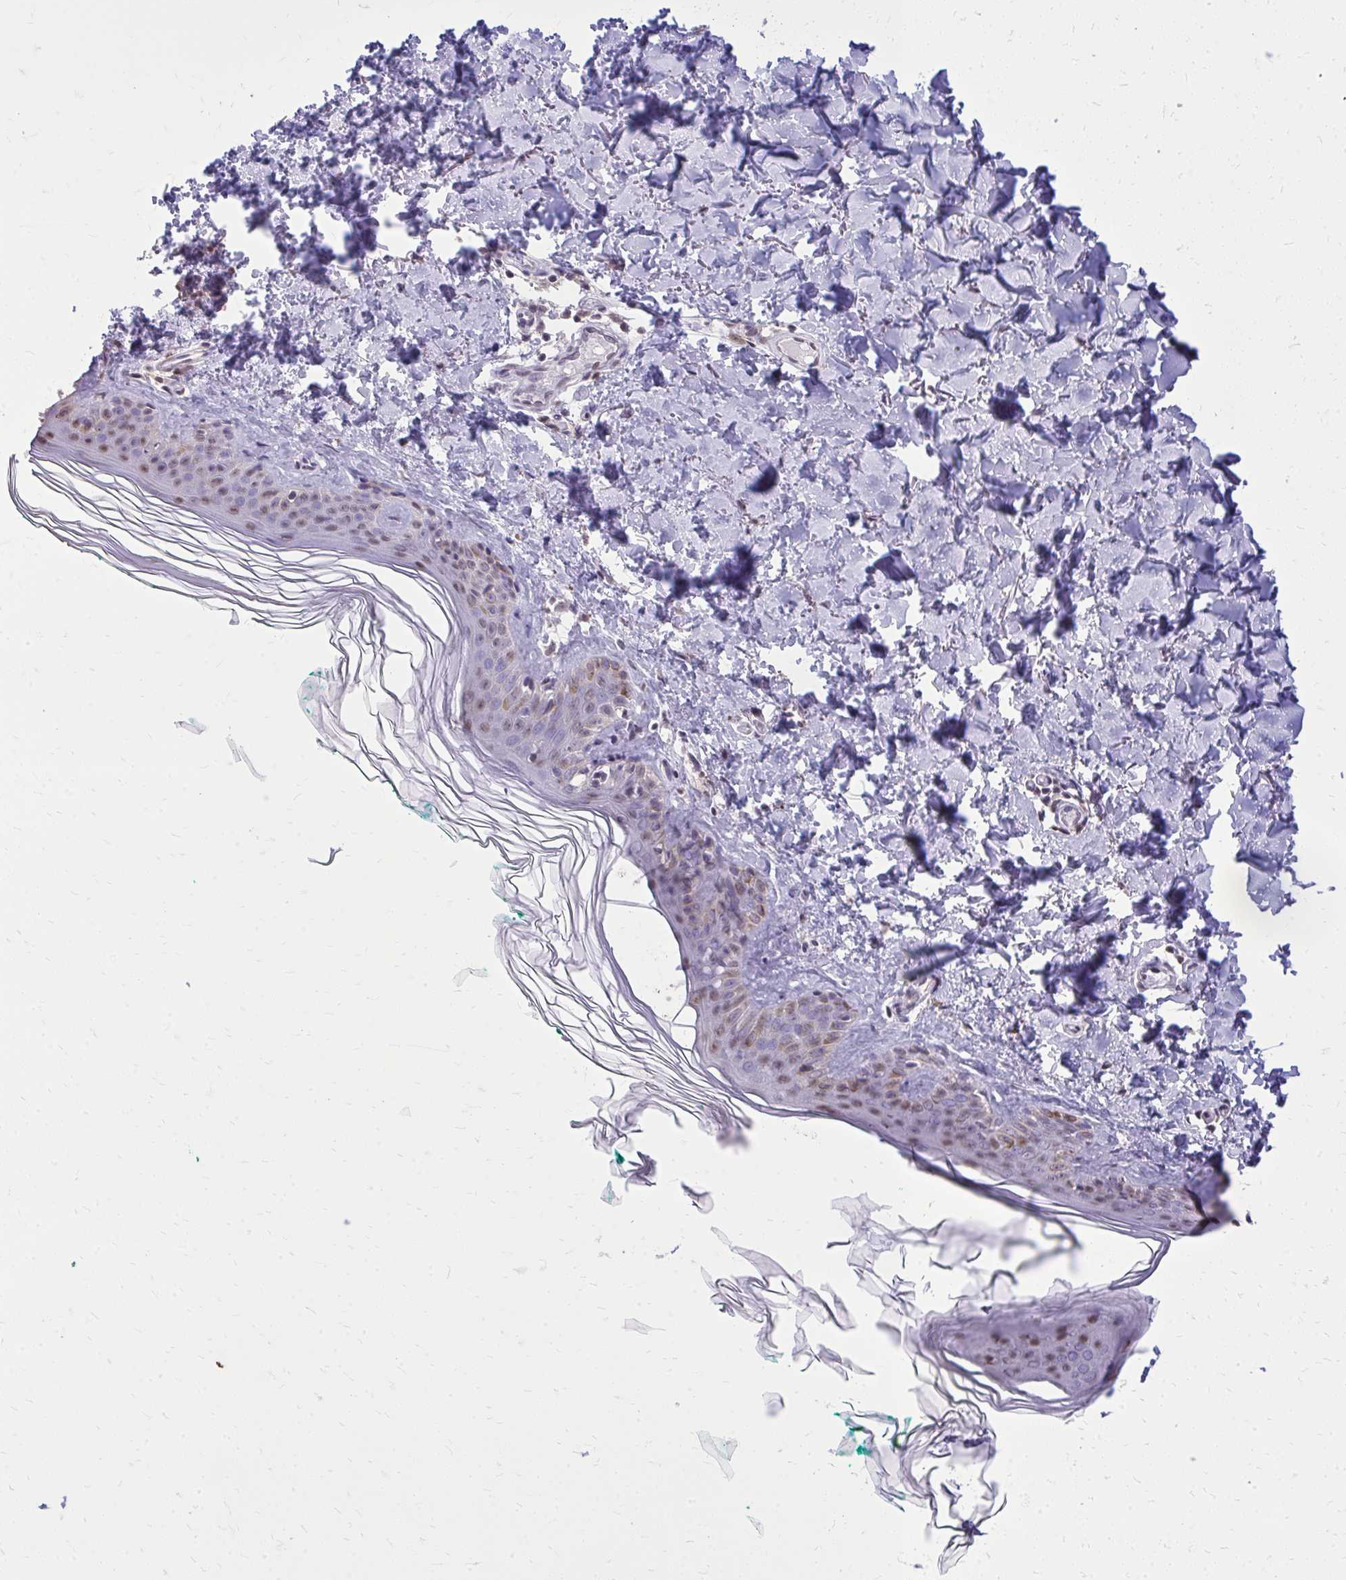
{"staining": {"intensity": "negative", "quantity": "none", "location": "none"}, "tissue": "skin", "cell_type": "Fibroblasts", "image_type": "normal", "snomed": [{"axis": "morphology", "description": "Normal tissue, NOS"}, {"axis": "topography", "description": "Skin"}, {"axis": "topography", "description": "Peripheral nerve tissue"}], "caption": "A photomicrograph of human skin is negative for staining in fibroblasts. (Stains: DAB (3,3'-diaminobenzidine) immunohistochemistry with hematoxylin counter stain, Microscopy: brightfield microscopy at high magnification).", "gene": "AKAP5", "patient": {"sex": "female", "age": 45}}